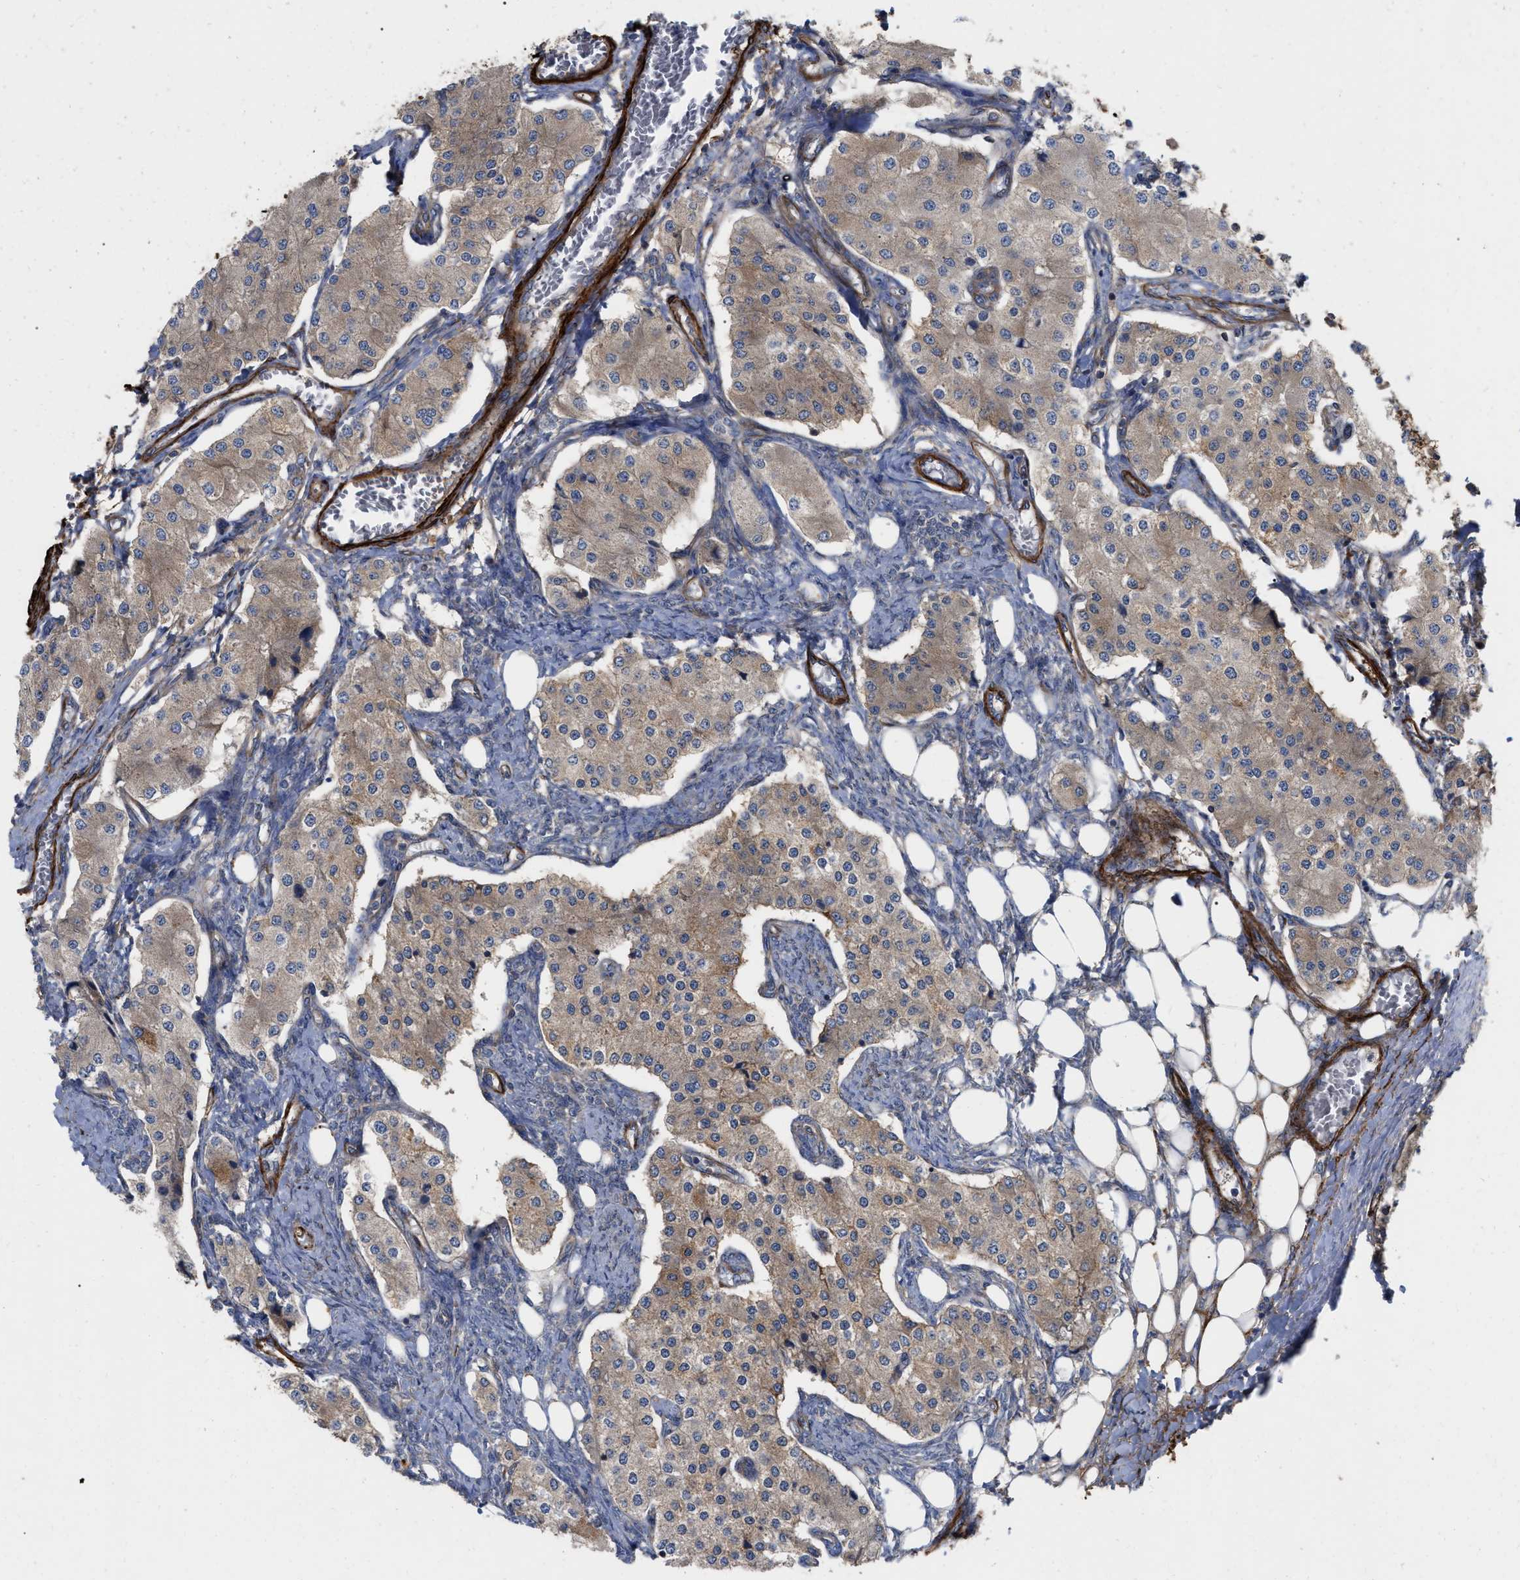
{"staining": {"intensity": "moderate", "quantity": ">75%", "location": "cytoplasmic/membranous"}, "tissue": "carcinoid", "cell_type": "Tumor cells", "image_type": "cancer", "snomed": [{"axis": "morphology", "description": "Carcinoid, malignant, NOS"}, {"axis": "topography", "description": "Colon"}], "caption": "About >75% of tumor cells in carcinoid display moderate cytoplasmic/membranous protein positivity as visualized by brown immunohistochemical staining.", "gene": "RABEP1", "patient": {"sex": "female", "age": 52}}